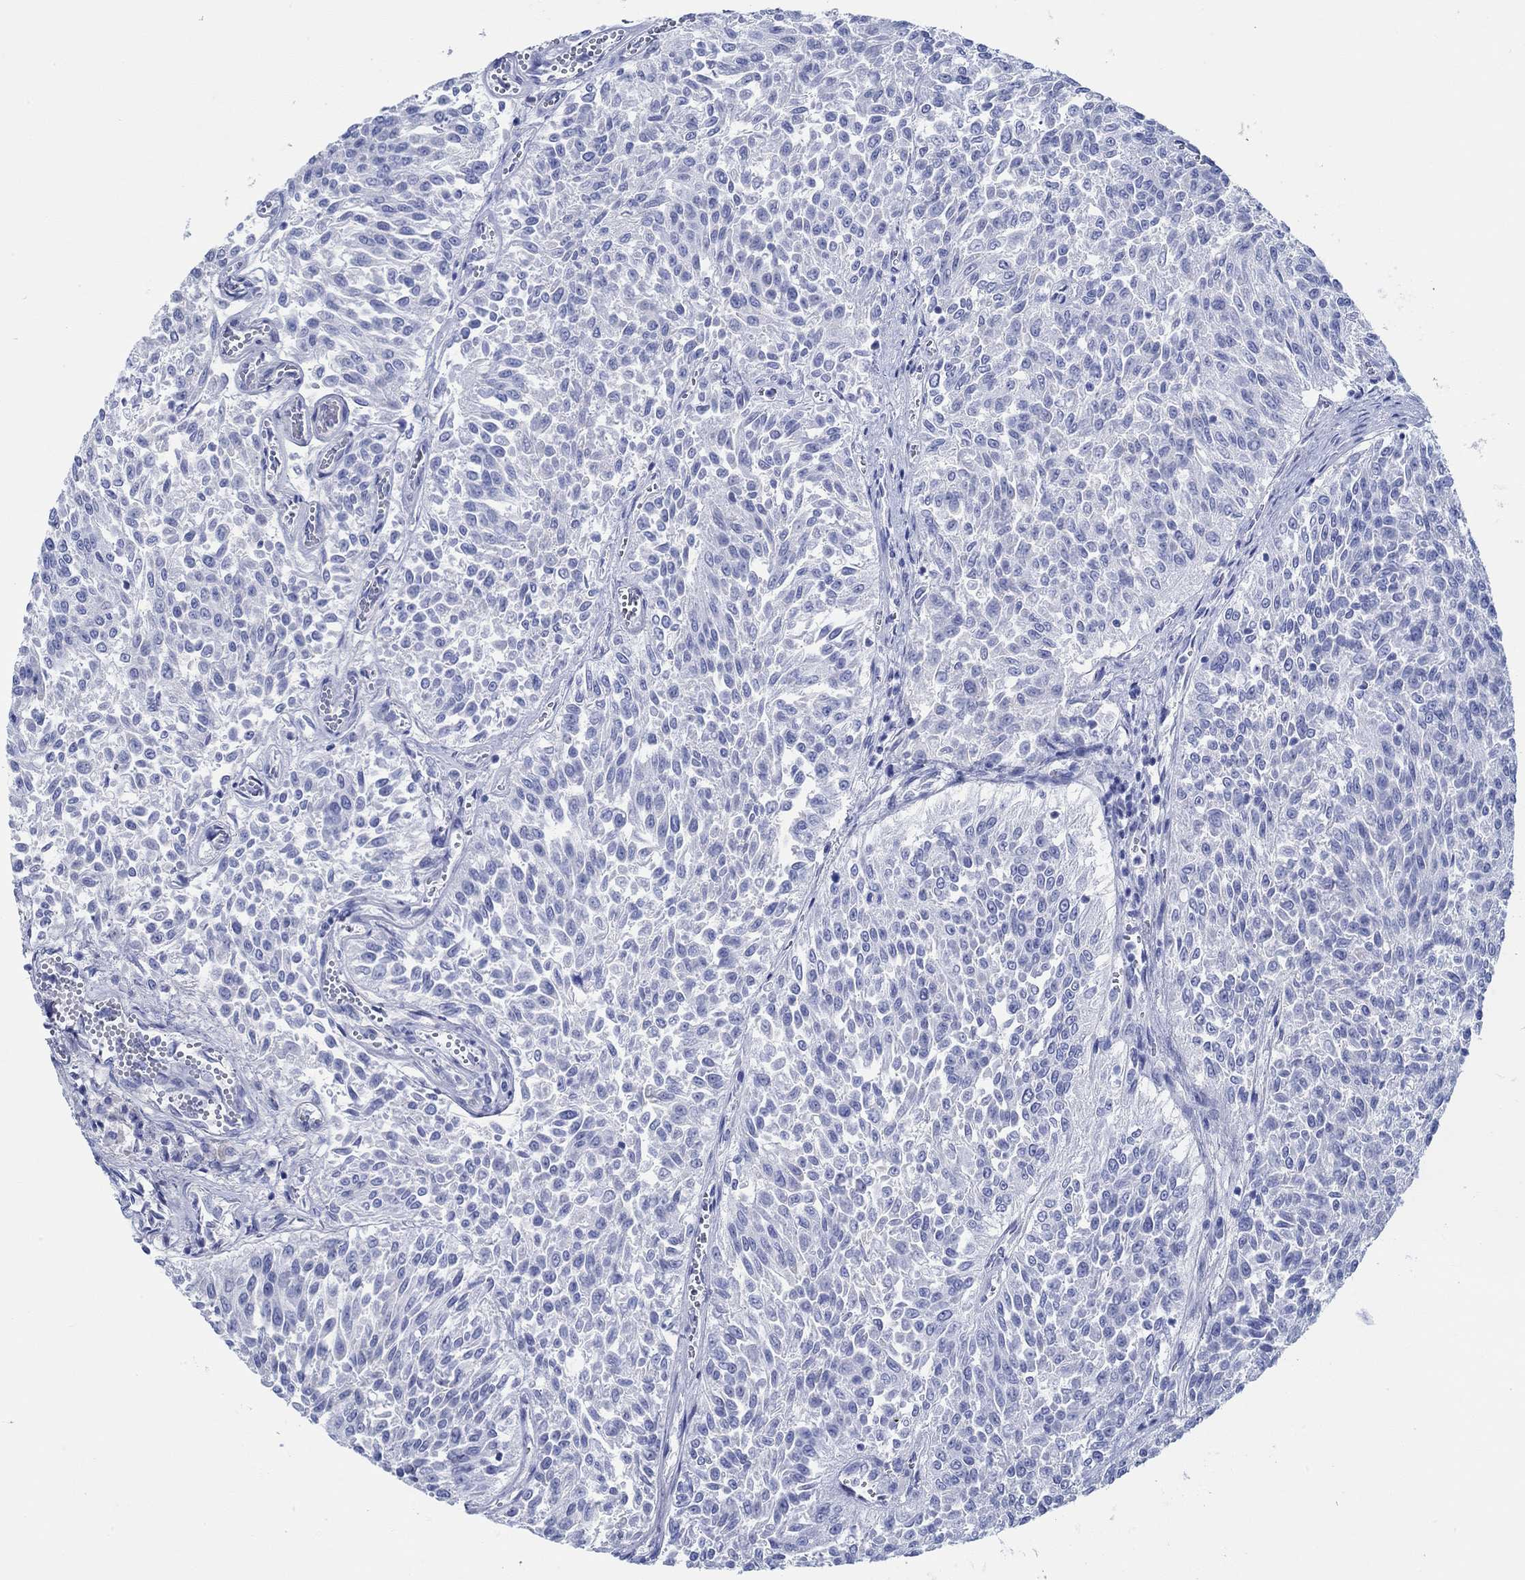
{"staining": {"intensity": "negative", "quantity": "none", "location": "none"}, "tissue": "urothelial cancer", "cell_type": "Tumor cells", "image_type": "cancer", "snomed": [{"axis": "morphology", "description": "Urothelial carcinoma, Low grade"}, {"axis": "topography", "description": "Urinary bladder"}], "caption": "Immunohistochemical staining of urothelial cancer reveals no significant staining in tumor cells.", "gene": "IGFBP6", "patient": {"sex": "male", "age": 78}}